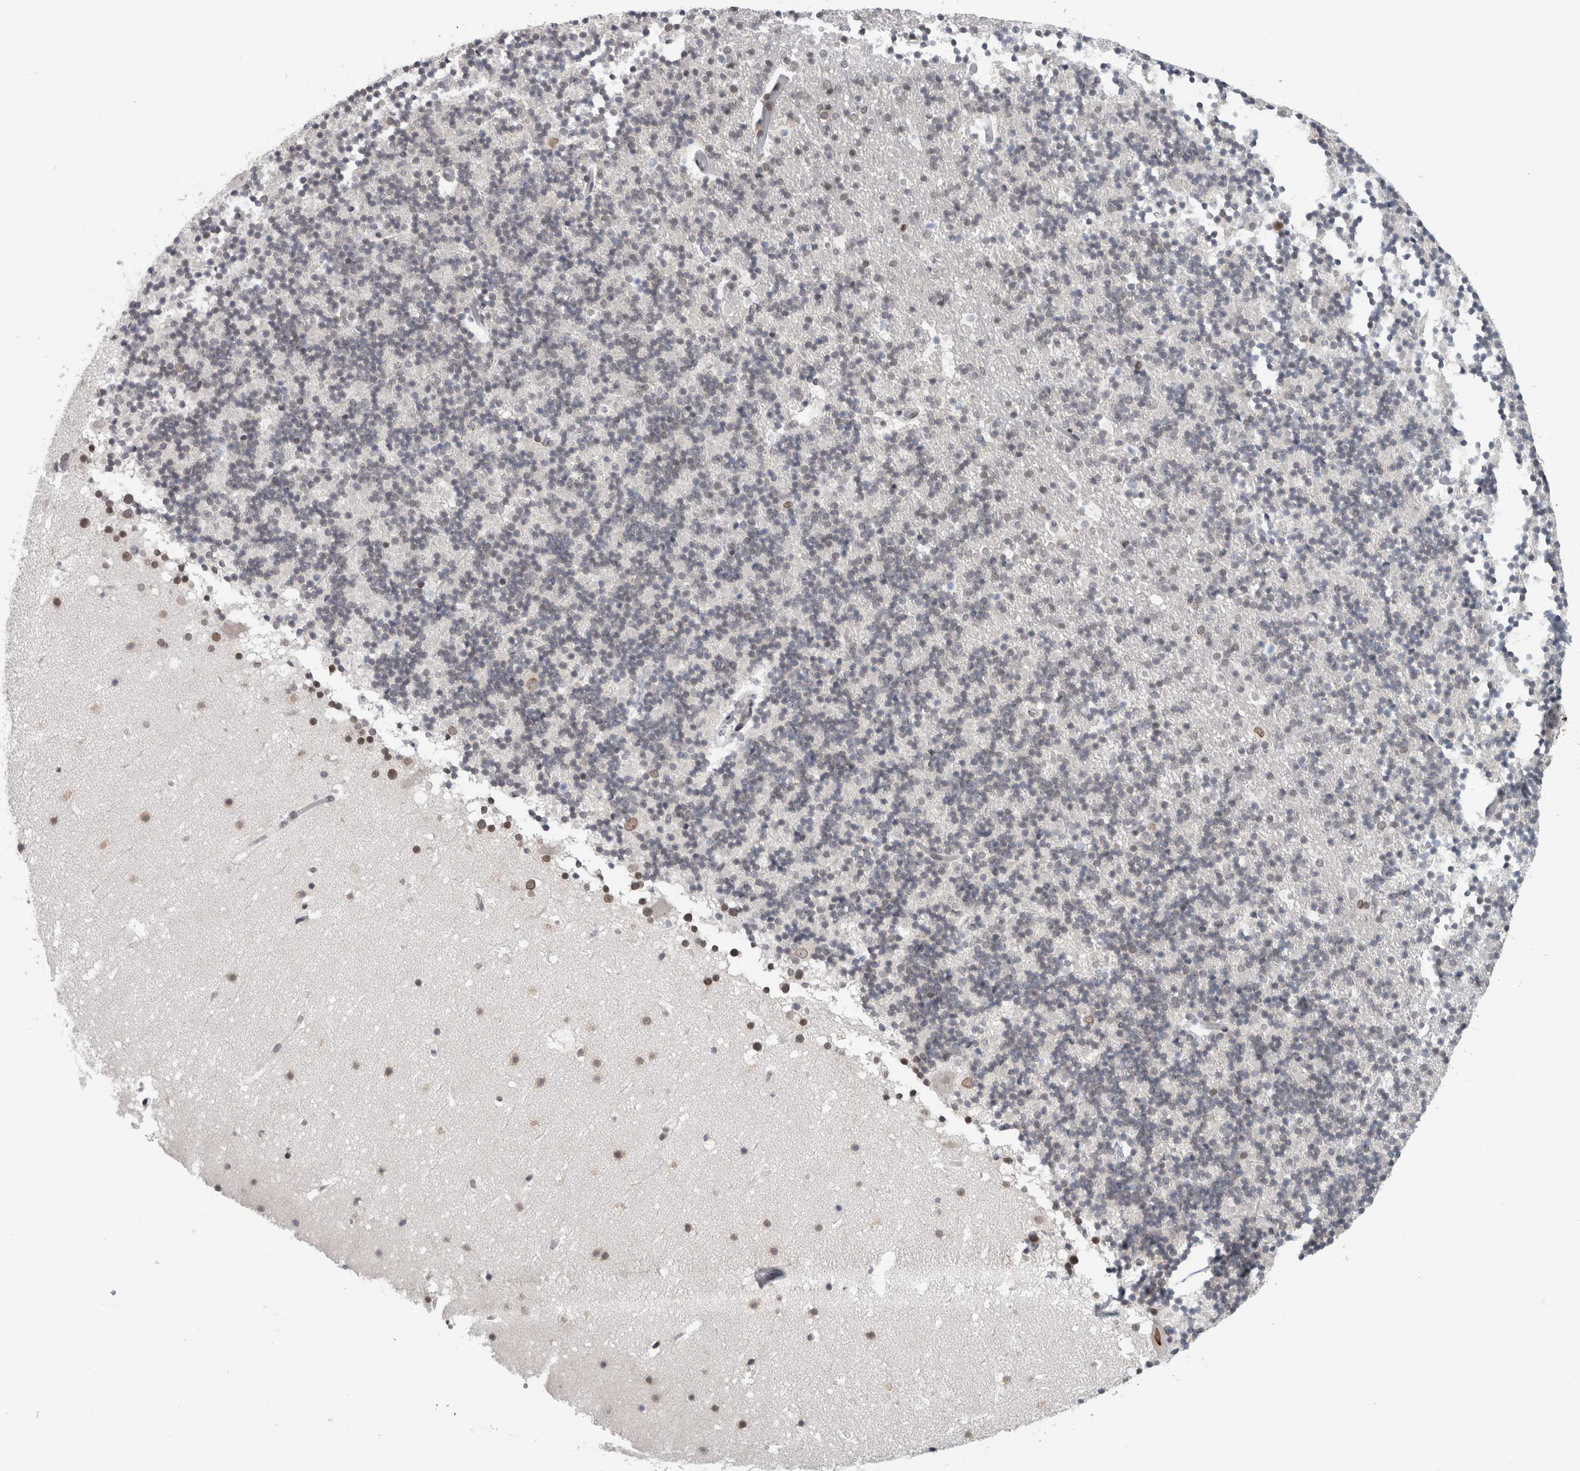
{"staining": {"intensity": "negative", "quantity": "none", "location": "none"}, "tissue": "cerebellum", "cell_type": "Cells in granular layer", "image_type": "normal", "snomed": [{"axis": "morphology", "description": "Normal tissue, NOS"}, {"axis": "topography", "description": "Cerebellum"}], "caption": "Immunohistochemistry (IHC) micrograph of benign cerebellum: cerebellum stained with DAB exhibits no significant protein expression in cells in granular layer.", "gene": "ZNF770", "patient": {"sex": "male", "age": 57}}